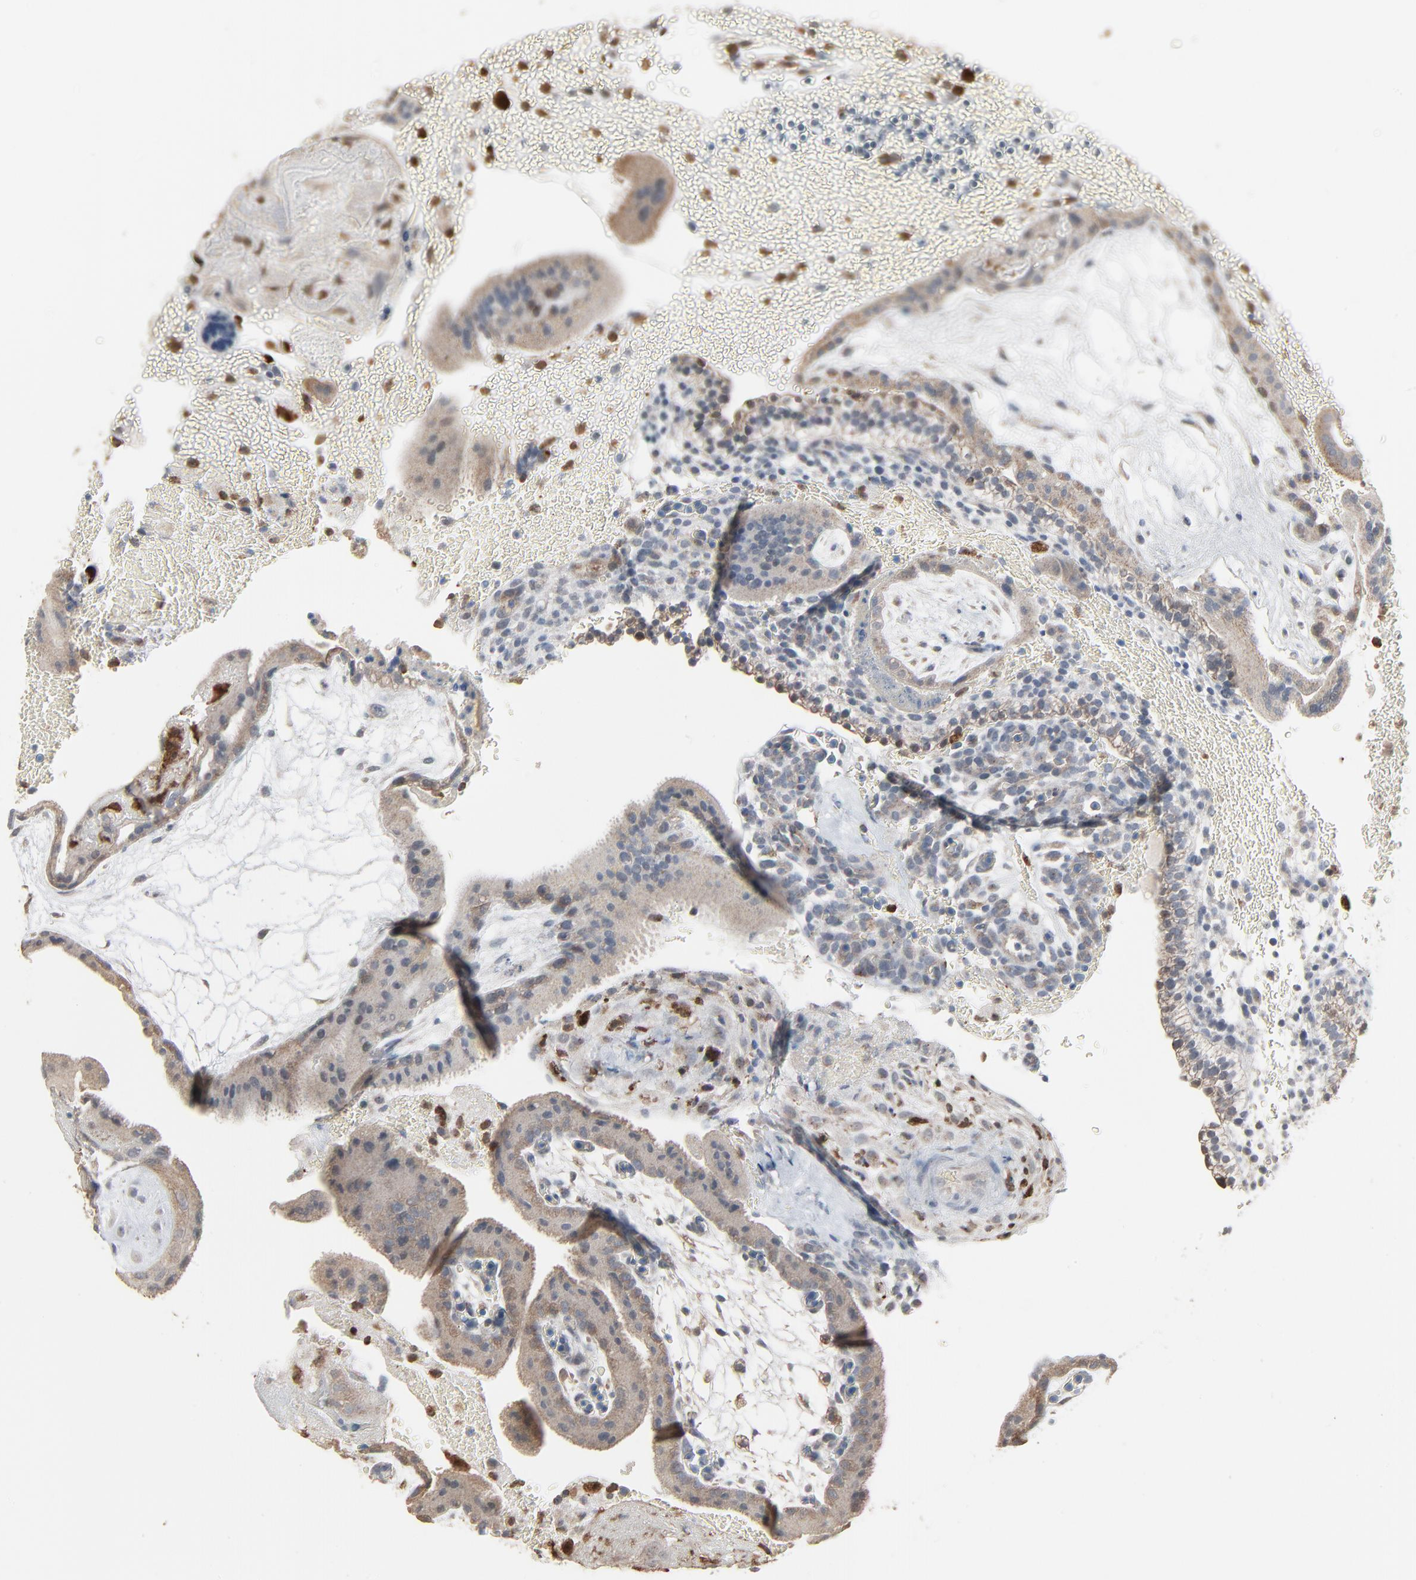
{"staining": {"intensity": "moderate", "quantity": "25%-75%", "location": "cytoplasmic/membranous,nuclear"}, "tissue": "placenta", "cell_type": "Trophoblastic cells", "image_type": "normal", "snomed": [{"axis": "morphology", "description": "Normal tissue, NOS"}, {"axis": "topography", "description": "Placenta"}], "caption": "Immunohistochemistry of normal placenta displays medium levels of moderate cytoplasmic/membranous,nuclear positivity in about 25%-75% of trophoblastic cells.", "gene": "DOCK8", "patient": {"sex": "female", "age": 19}}